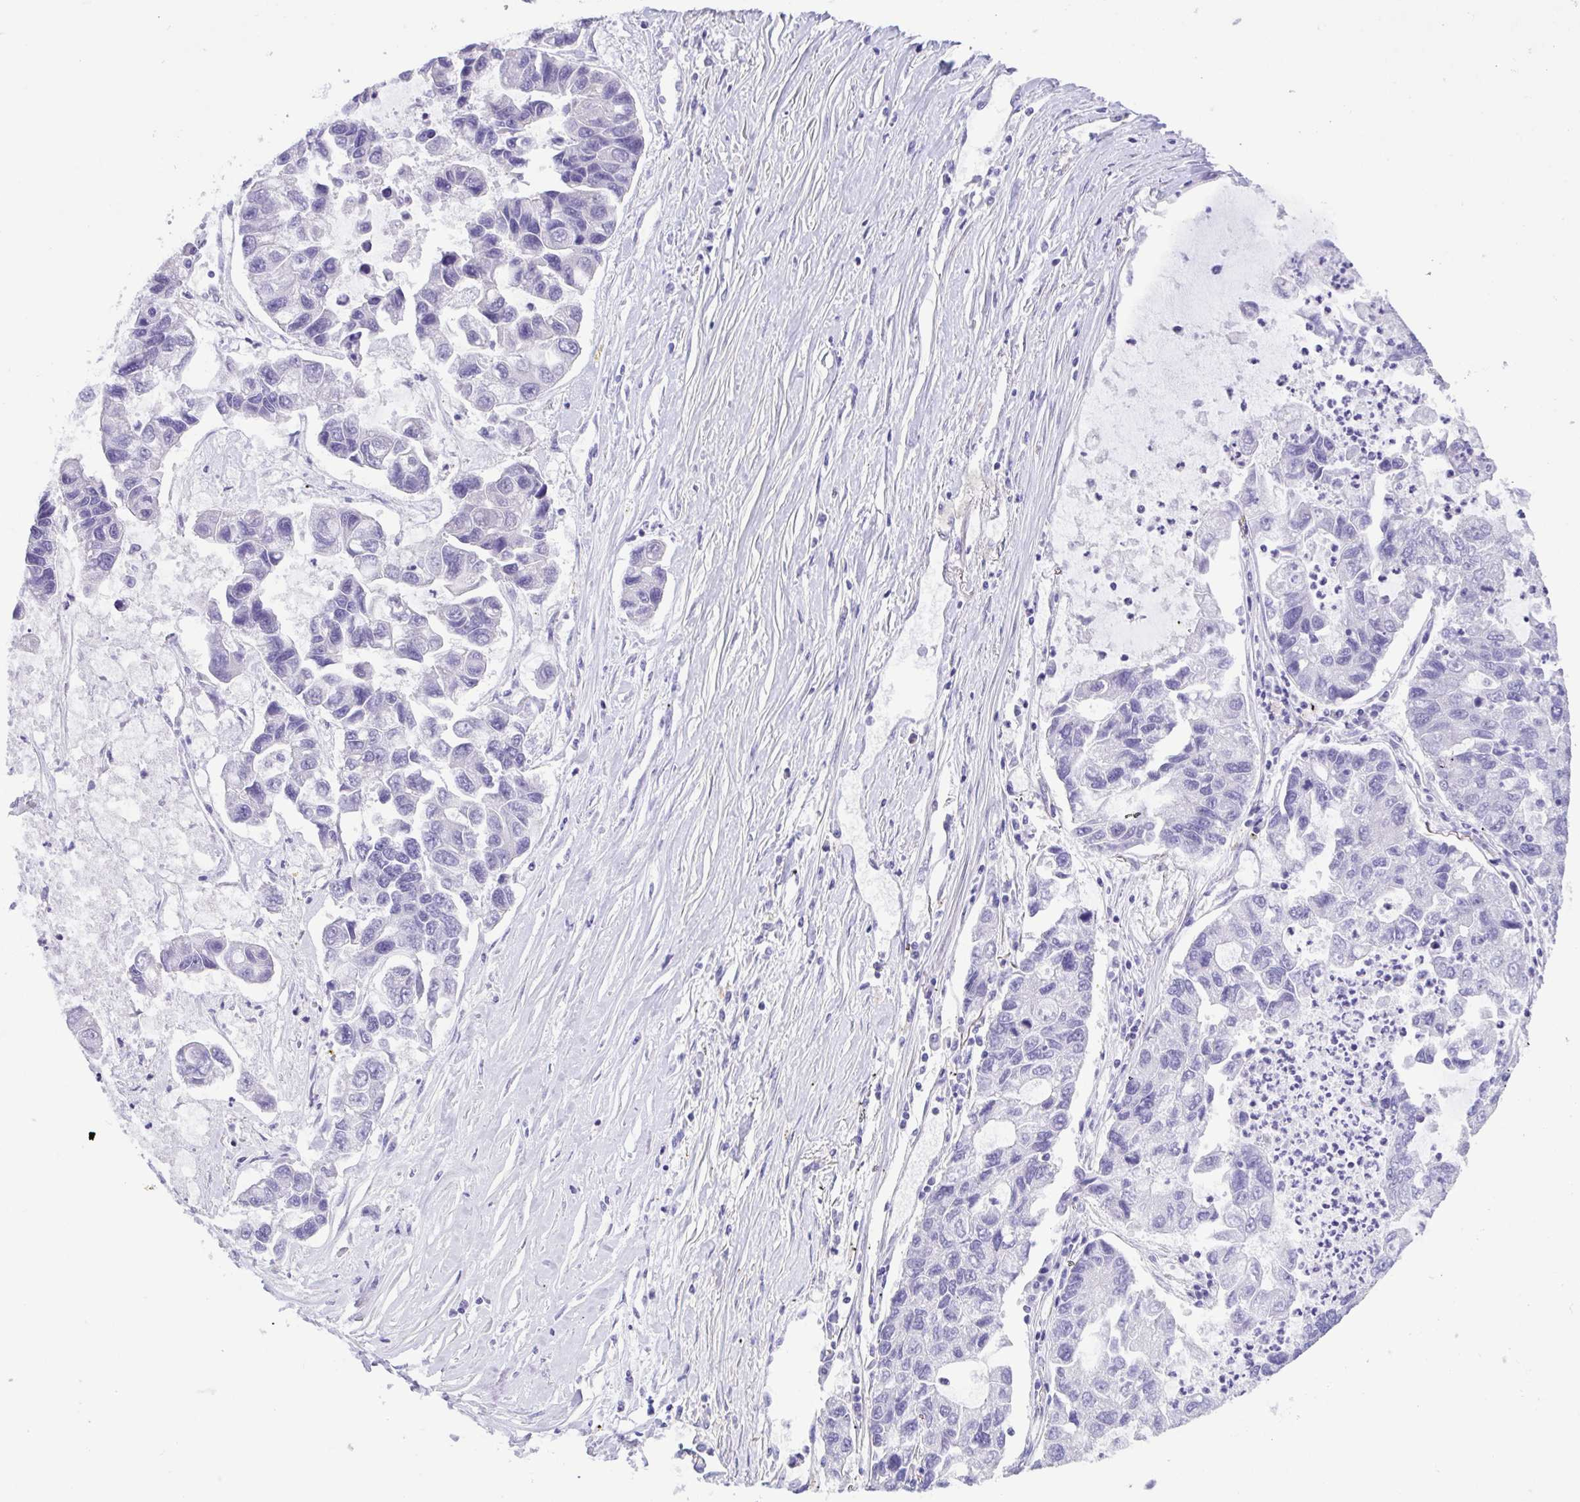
{"staining": {"intensity": "negative", "quantity": "none", "location": "none"}, "tissue": "lung cancer", "cell_type": "Tumor cells", "image_type": "cancer", "snomed": [{"axis": "morphology", "description": "Adenocarcinoma, NOS"}, {"axis": "topography", "description": "Bronchus"}, {"axis": "topography", "description": "Lung"}], "caption": "This is an immunohistochemistry (IHC) image of human adenocarcinoma (lung). There is no expression in tumor cells.", "gene": "MYL7", "patient": {"sex": "female", "age": 51}}